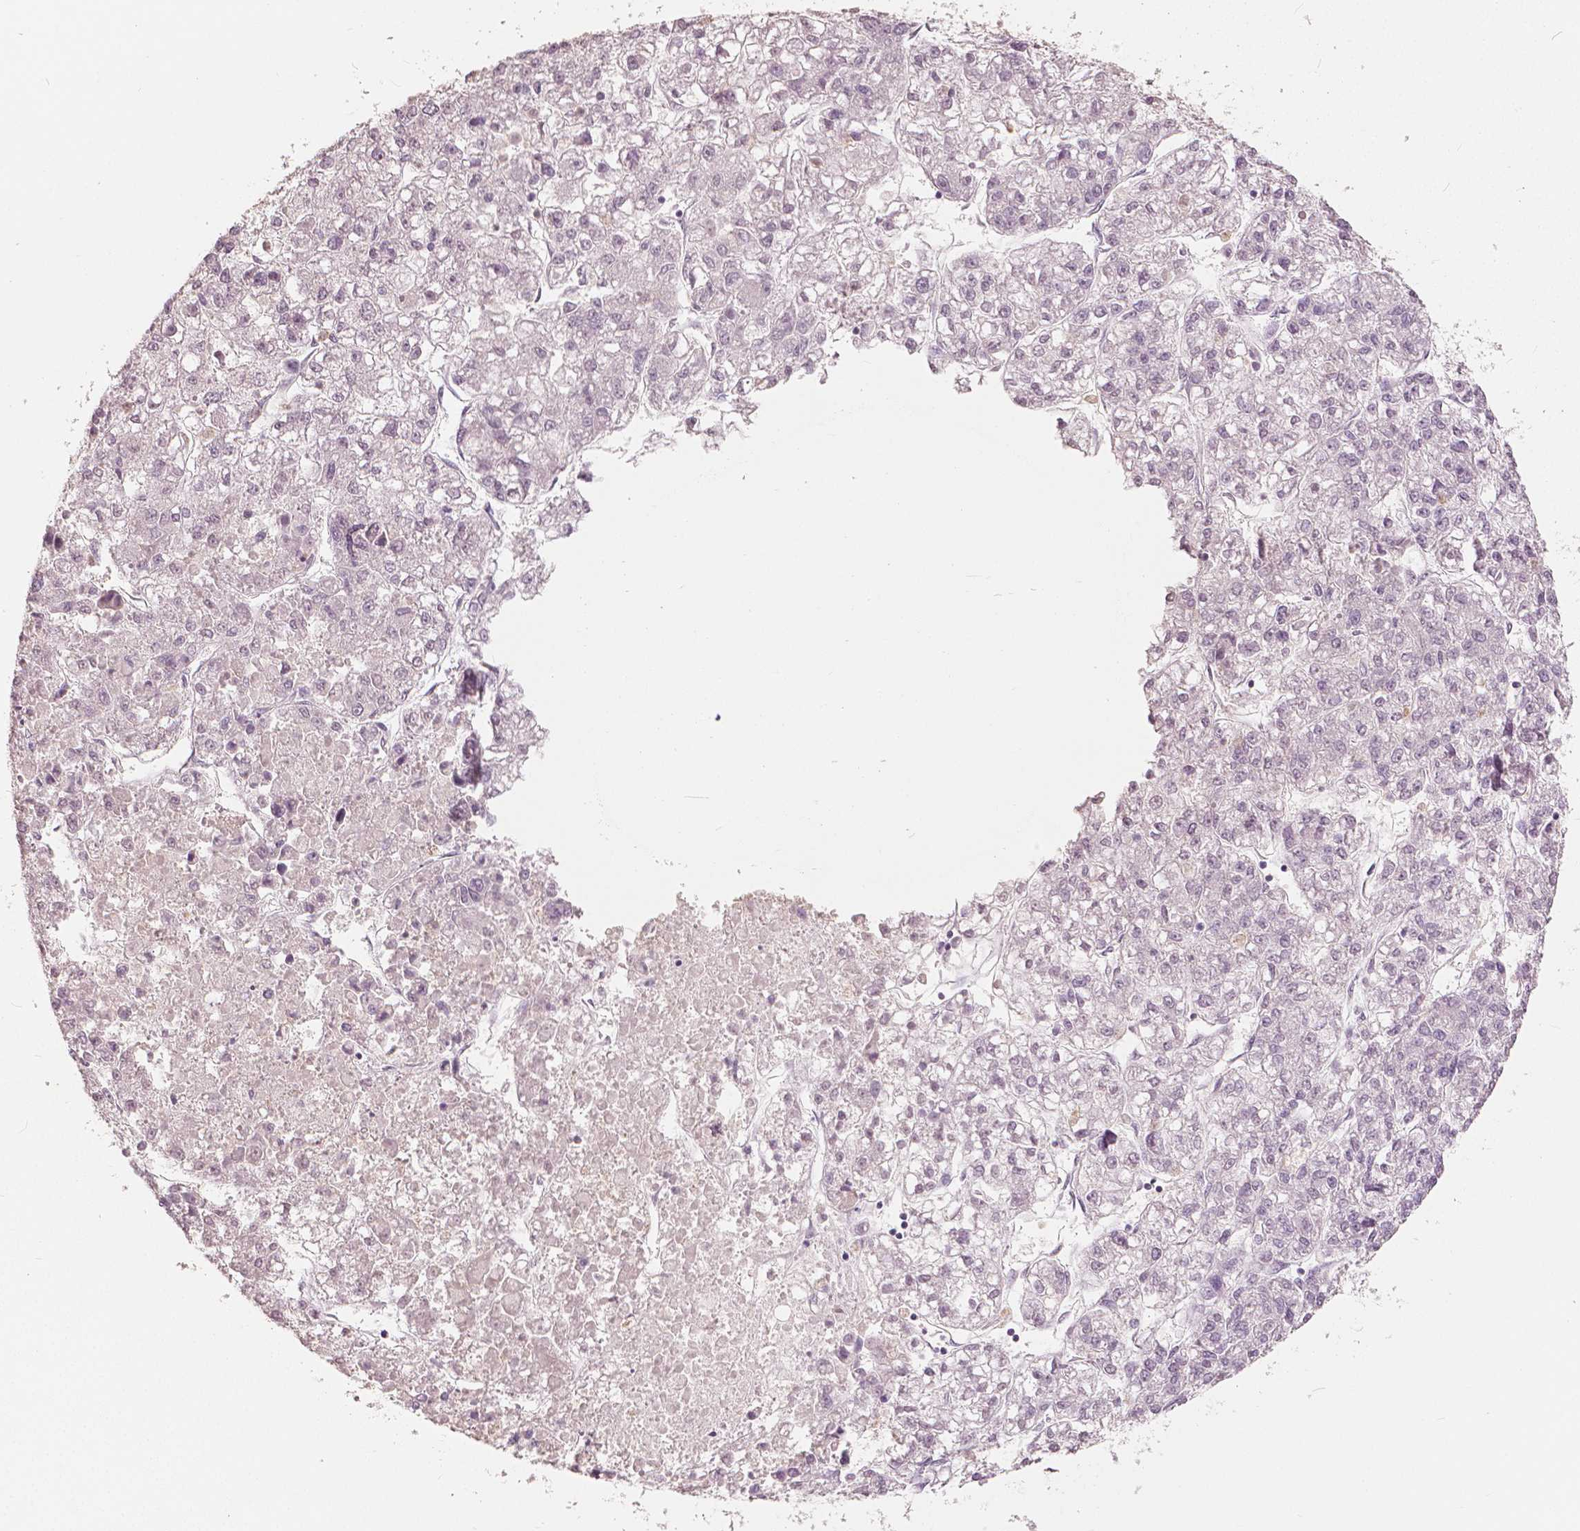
{"staining": {"intensity": "negative", "quantity": "none", "location": "none"}, "tissue": "liver cancer", "cell_type": "Tumor cells", "image_type": "cancer", "snomed": [{"axis": "morphology", "description": "Carcinoma, Hepatocellular, NOS"}, {"axis": "topography", "description": "Liver"}], "caption": "DAB (3,3'-diaminobenzidine) immunohistochemical staining of liver cancer shows no significant expression in tumor cells. The staining was performed using DAB (3,3'-diaminobenzidine) to visualize the protein expression in brown, while the nuclei were stained in blue with hematoxylin (Magnification: 20x).", "gene": "NANOG", "patient": {"sex": "male", "age": 56}}